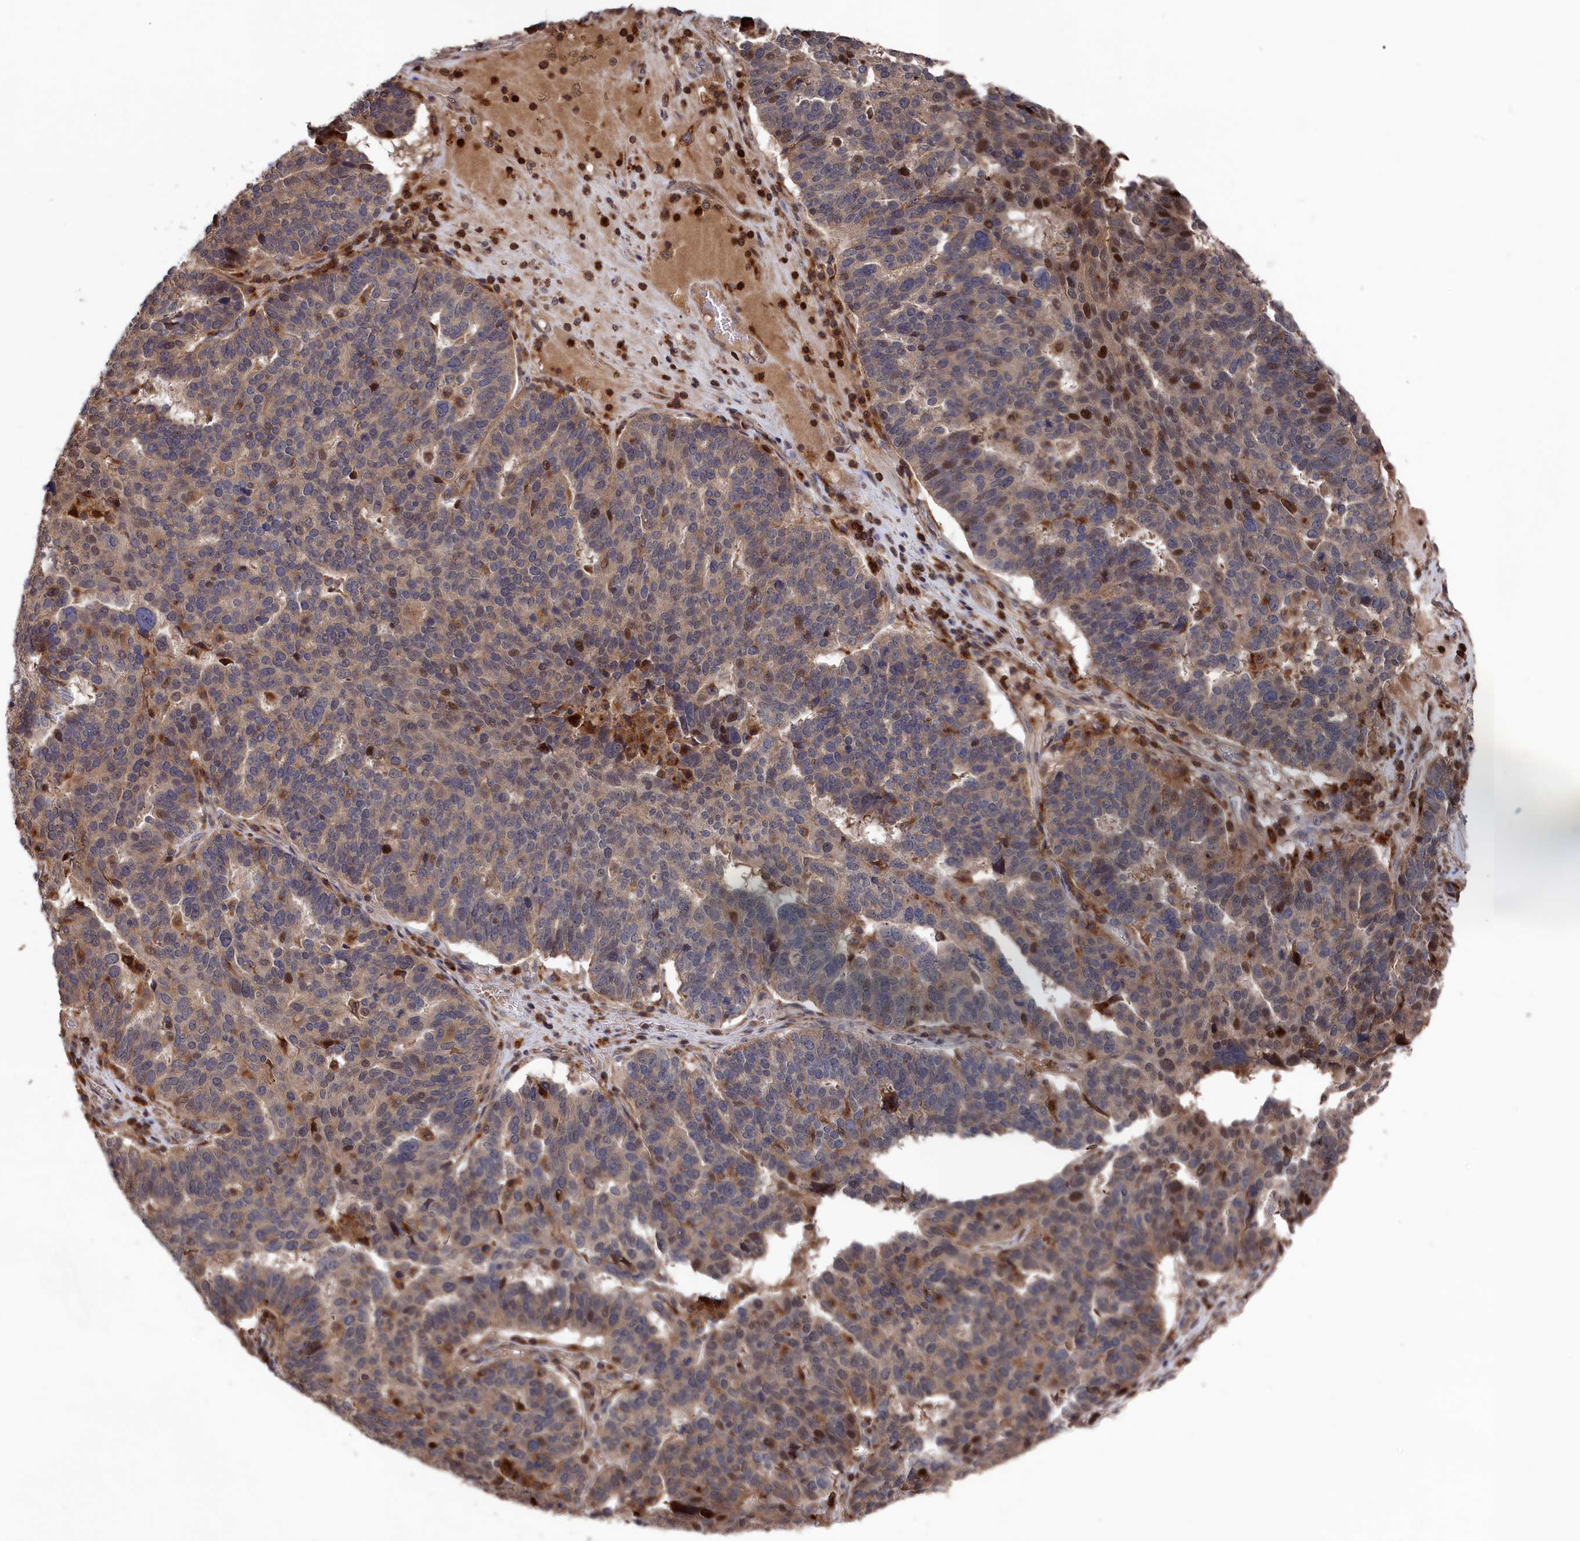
{"staining": {"intensity": "weak", "quantity": "<25%", "location": "cytoplasmic/membranous"}, "tissue": "ovarian cancer", "cell_type": "Tumor cells", "image_type": "cancer", "snomed": [{"axis": "morphology", "description": "Cystadenocarcinoma, serous, NOS"}, {"axis": "topography", "description": "Ovary"}], "caption": "The photomicrograph exhibits no significant positivity in tumor cells of ovarian cancer (serous cystadenocarcinoma). (DAB (3,3'-diaminobenzidine) immunohistochemistry visualized using brightfield microscopy, high magnification).", "gene": "PLA2G15", "patient": {"sex": "female", "age": 59}}